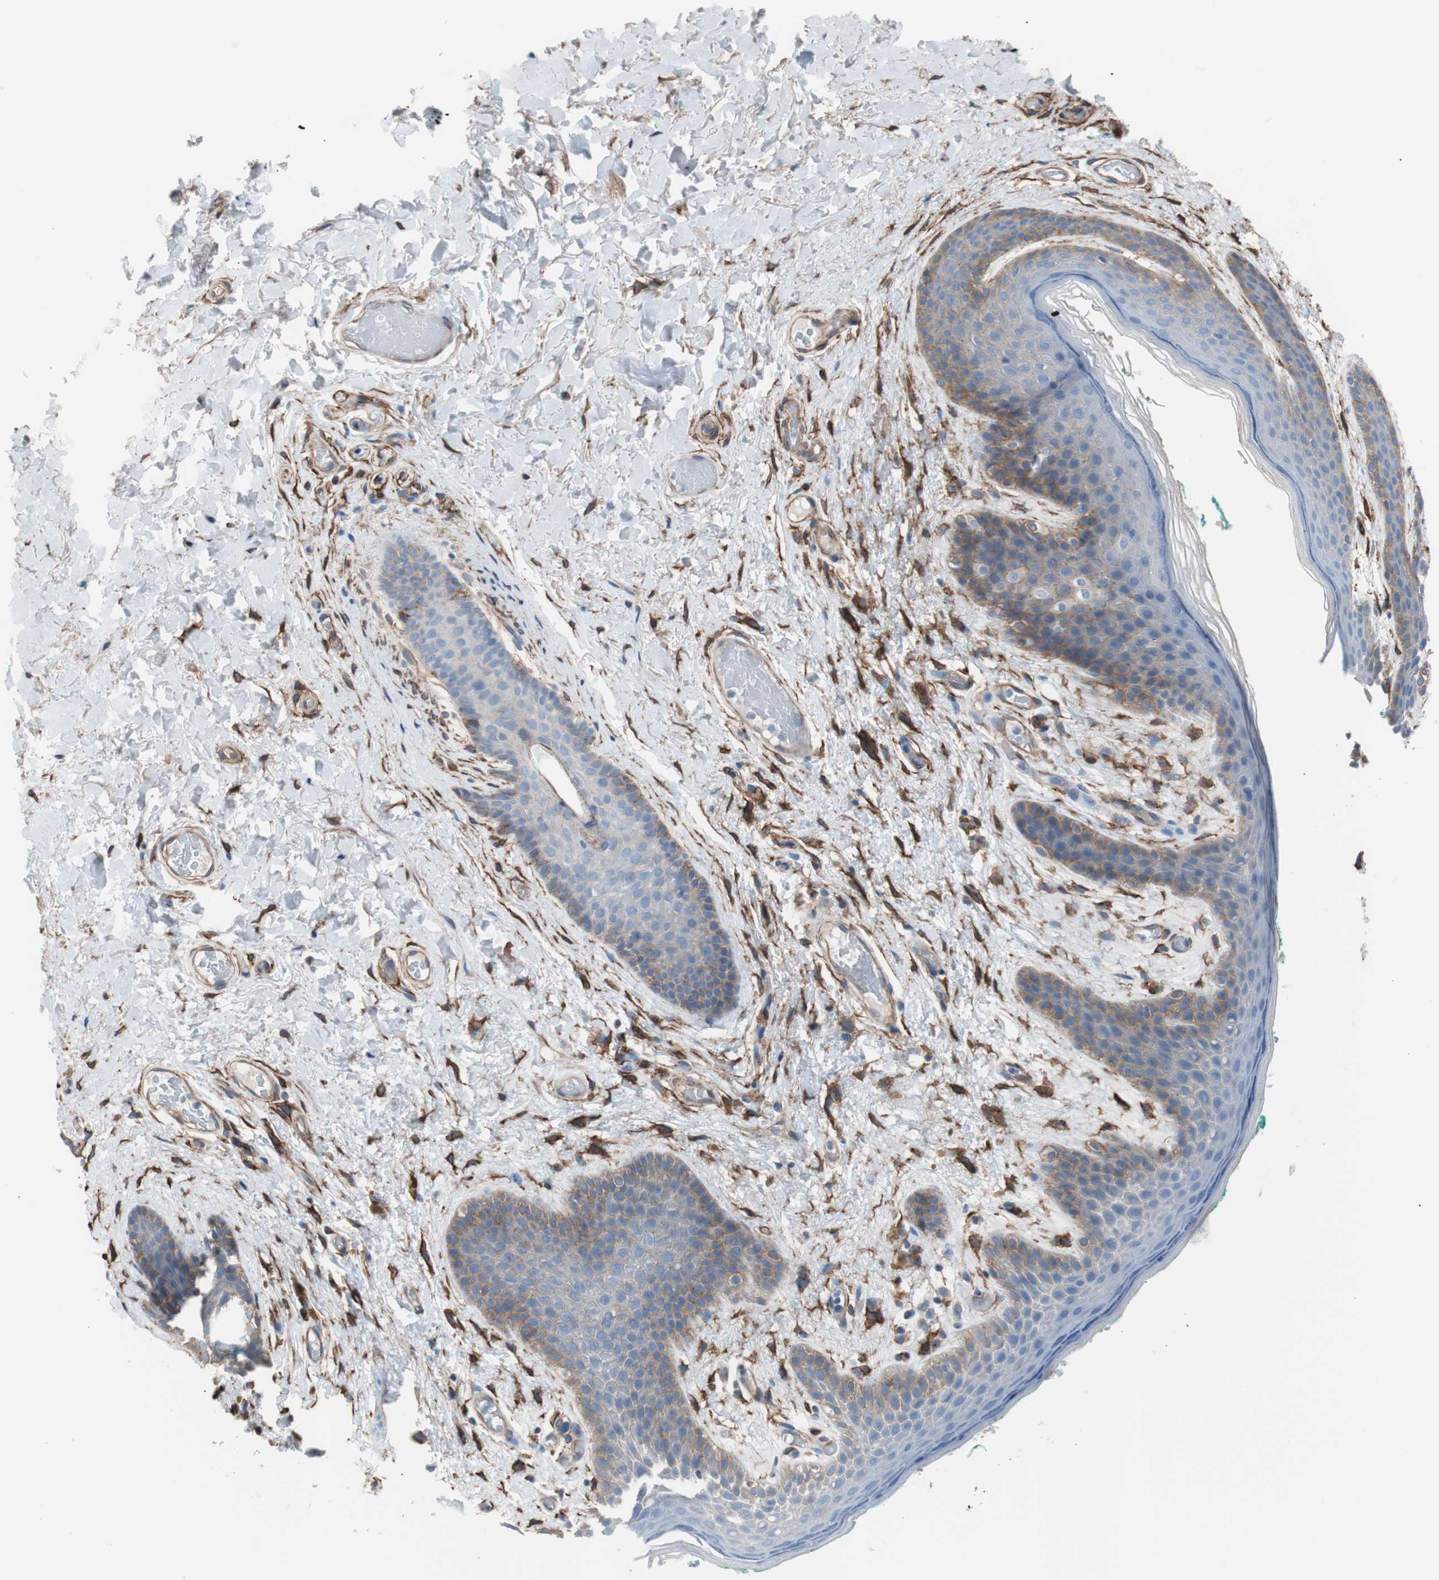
{"staining": {"intensity": "moderate", "quantity": "<25%", "location": "cytoplasmic/membranous"}, "tissue": "skin", "cell_type": "Epidermal cells", "image_type": "normal", "snomed": [{"axis": "morphology", "description": "Normal tissue, NOS"}, {"axis": "topography", "description": "Anal"}], "caption": "The photomicrograph exhibits staining of unremarkable skin, revealing moderate cytoplasmic/membranous protein staining (brown color) within epidermal cells. (DAB IHC, brown staining for protein, blue staining for nuclei).", "gene": "CD81", "patient": {"sex": "male", "age": 74}}